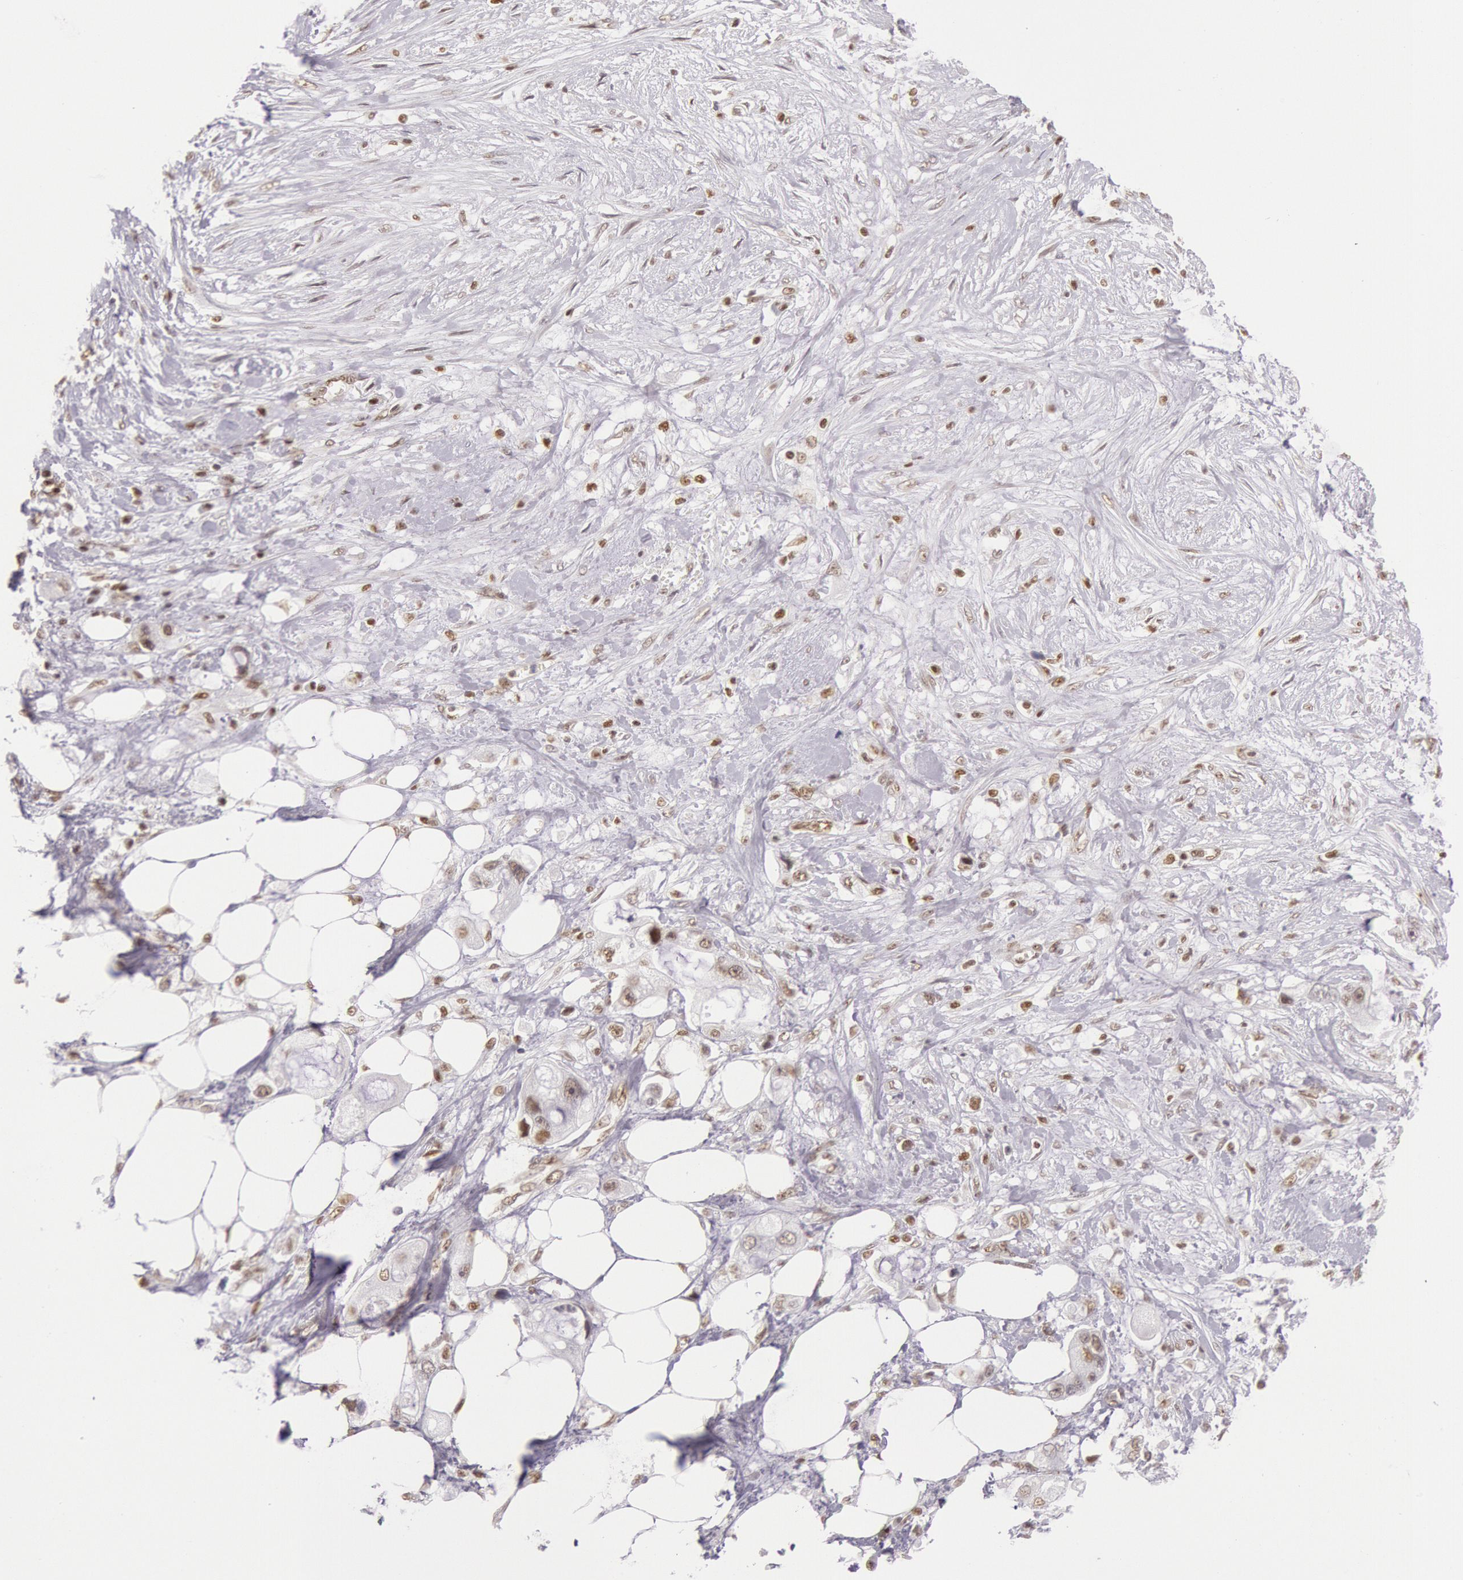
{"staining": {"intensity": "weak", "quantity": "25%-75%", "location": "nuclear"}, "tissue": "pancreatic cancer", "cell_type": "Tumor cells", "image_type": "cancer", "snomed": [{"axis": "morphology", "description": "Adenocarcinoma, NOS"}, {"axis": "topography", "description": "Pancreas"}, {"axis": "topography", "description": "Stomach, upper"}], "caption": "High-power microscopy captured an IHC histopathology image of pancreatic adenocarcinoma, revealing weak nuclear expression in about 25%-75% of tumor cells.", "gene": "ESS2", "patient": {"sex": "male", "age": 77}}